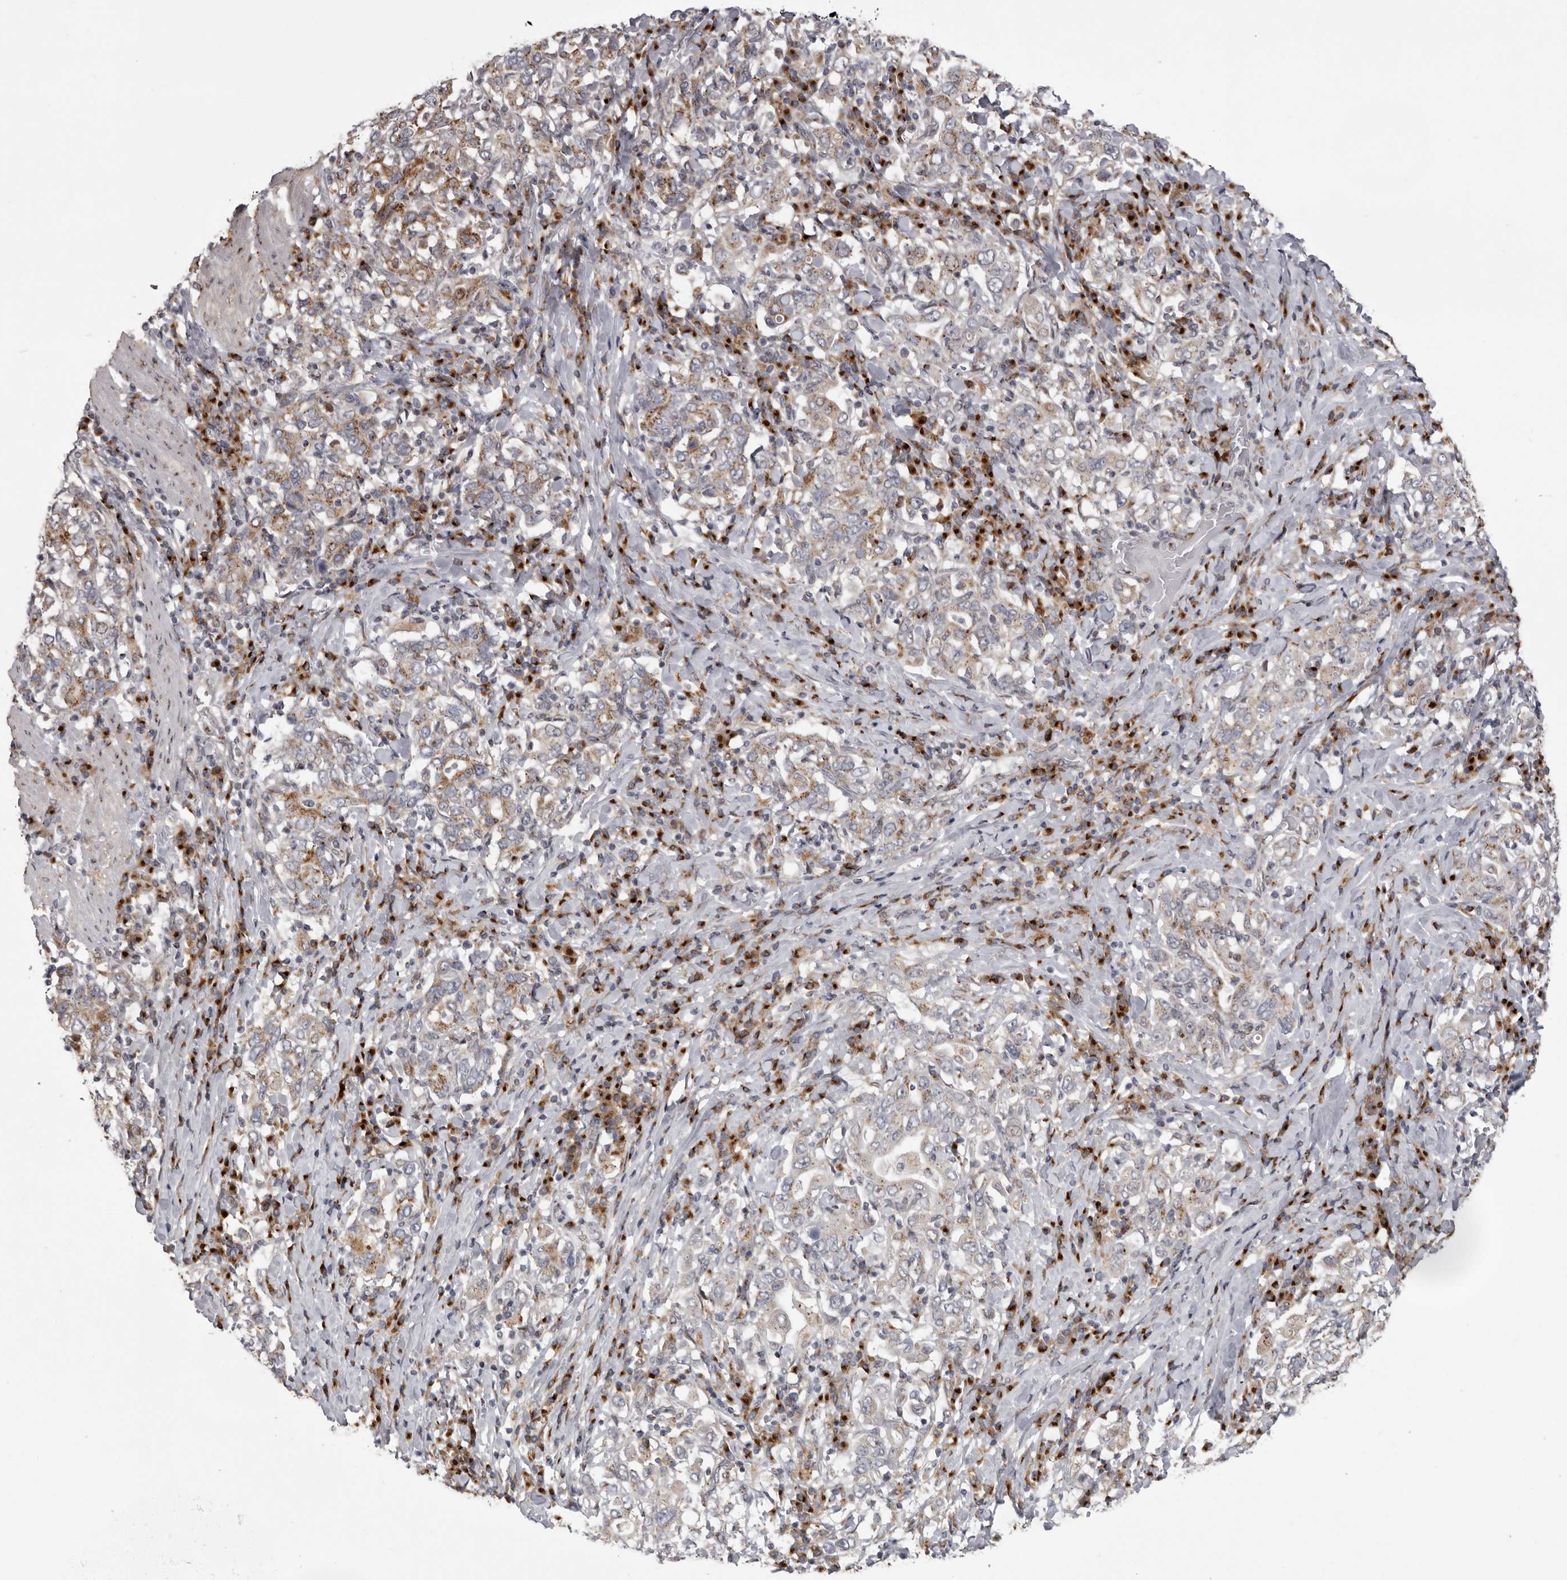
{"staining": {"intensity": "moderate", "quantity": ">75%", "location": "cytoplasmic/membranous"}, "tissue": "stomach cancer", "cell_type": "Tumor cells", "image_type": "cancer", "snomed": [{"axis": "morphology", "description": "Adenocarcinoma, NOS"}, {"axis": "topography", "description": "Stomach, upper"}], "caption": "DAB (3,3'-diaminobenzidine) immunohistochemical staining of adenocarcinoma (stomach) shows moderate cytoplasmic/membranous protein expression in about >75% of tumor cells.", "gene": "WDR47", "patient": {"sex": "male", "age": 62}}